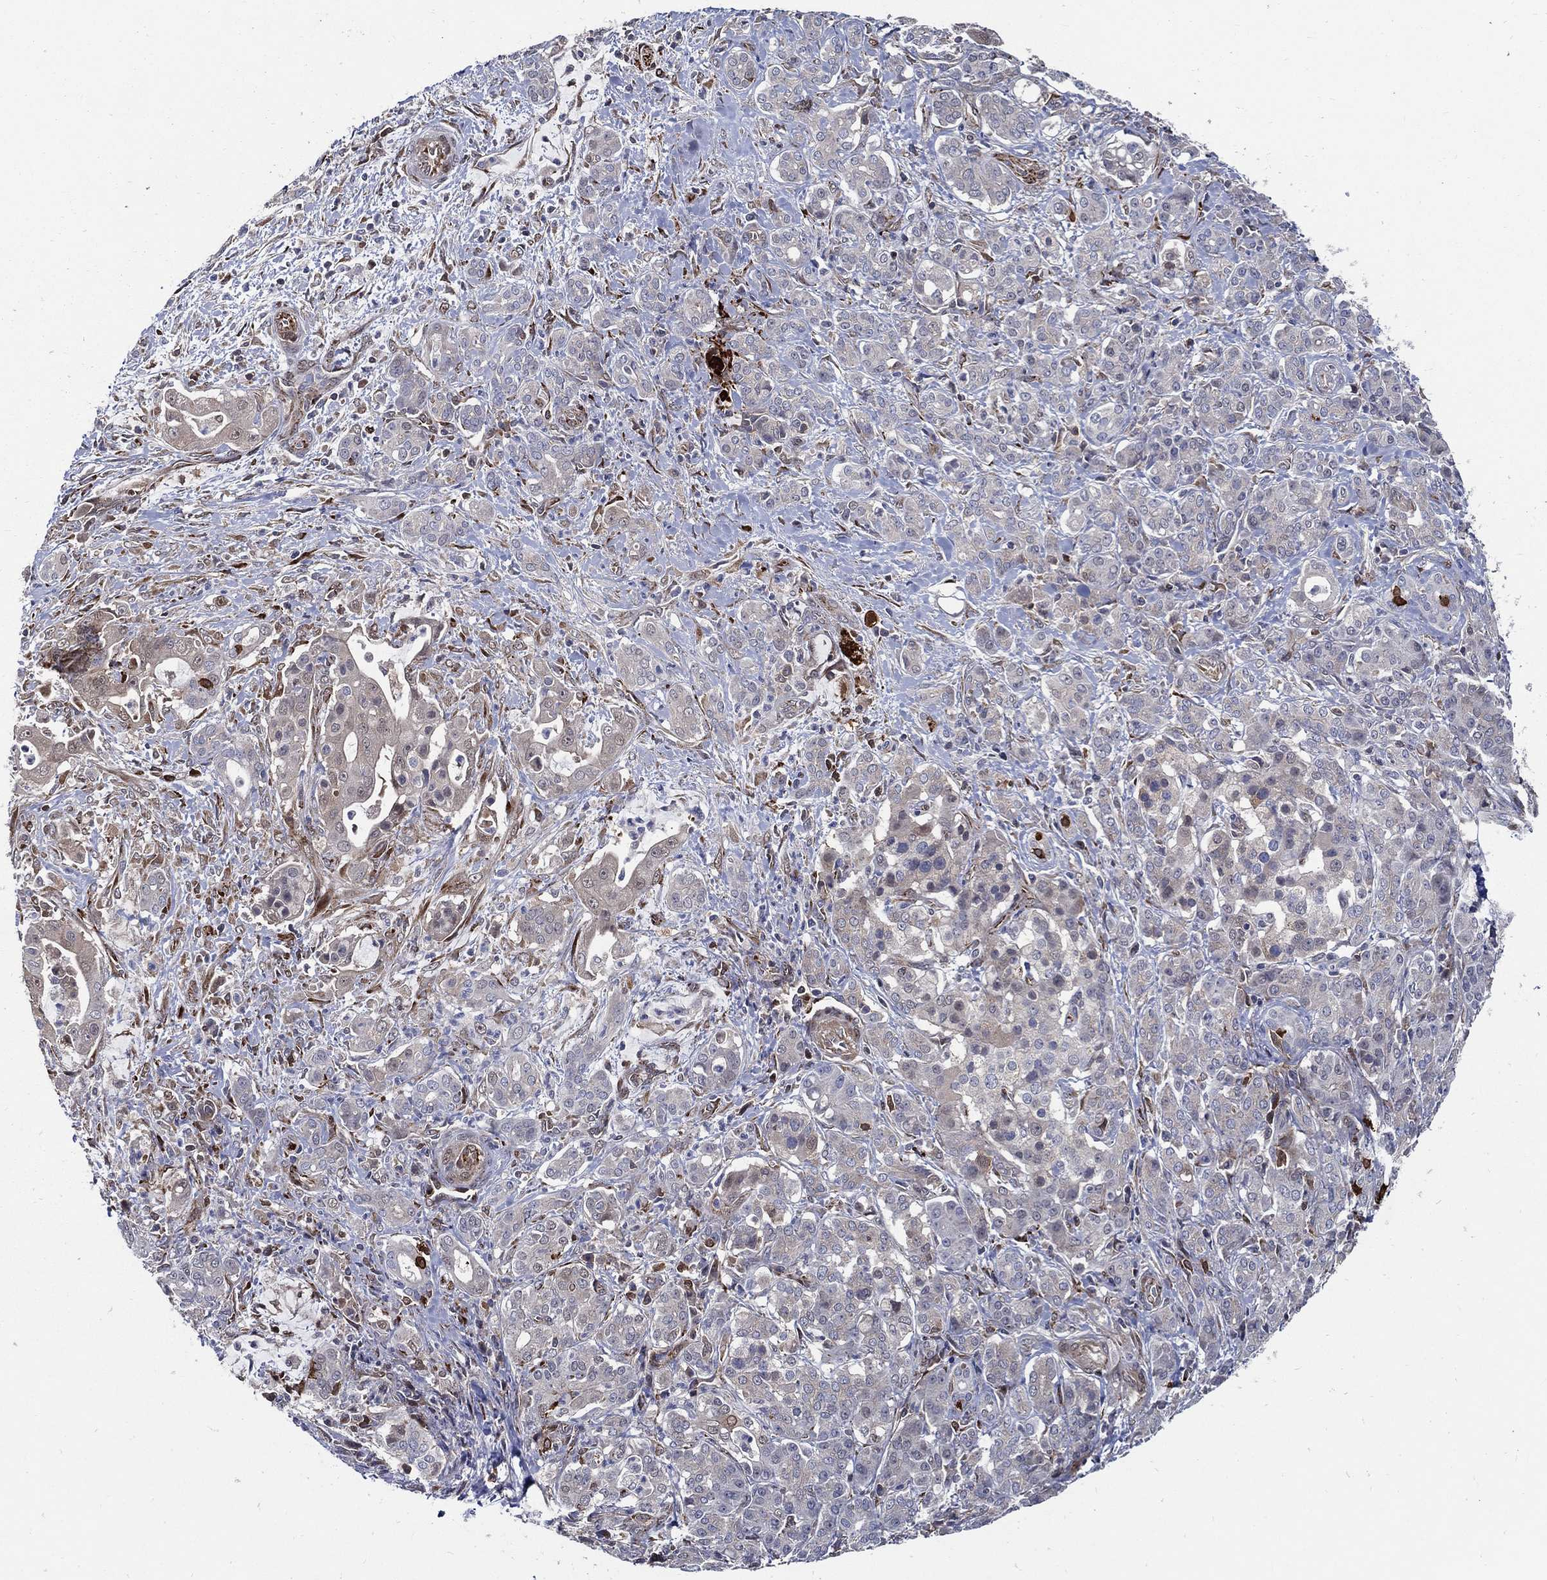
{"staining": {"intensity": "negative", "quantity": "none", "location": "none"}, "tissue": "pancreatic cancer", "cell_type": "Tumor cells", "image_type": "cancer", "snomed": [{"axis": "morphology", "description": "Normal tissue, NOS"}, {"axis": "morphology", "description": "Inflammation, NOS"}, {"axis": "morphology", "description": "Adenocarcinoma, NOS"}, {"axis": "topography", "description": "Pancreas"}], "caption": "A high-resolution histopathology image shows immunohistochemistry (IHC) staining of pancreatic cancer, which reveals no significant positivity in tumor cells.", "gene": "ARHGAP11A", "patient": {"sex": "male", "age": 57}}